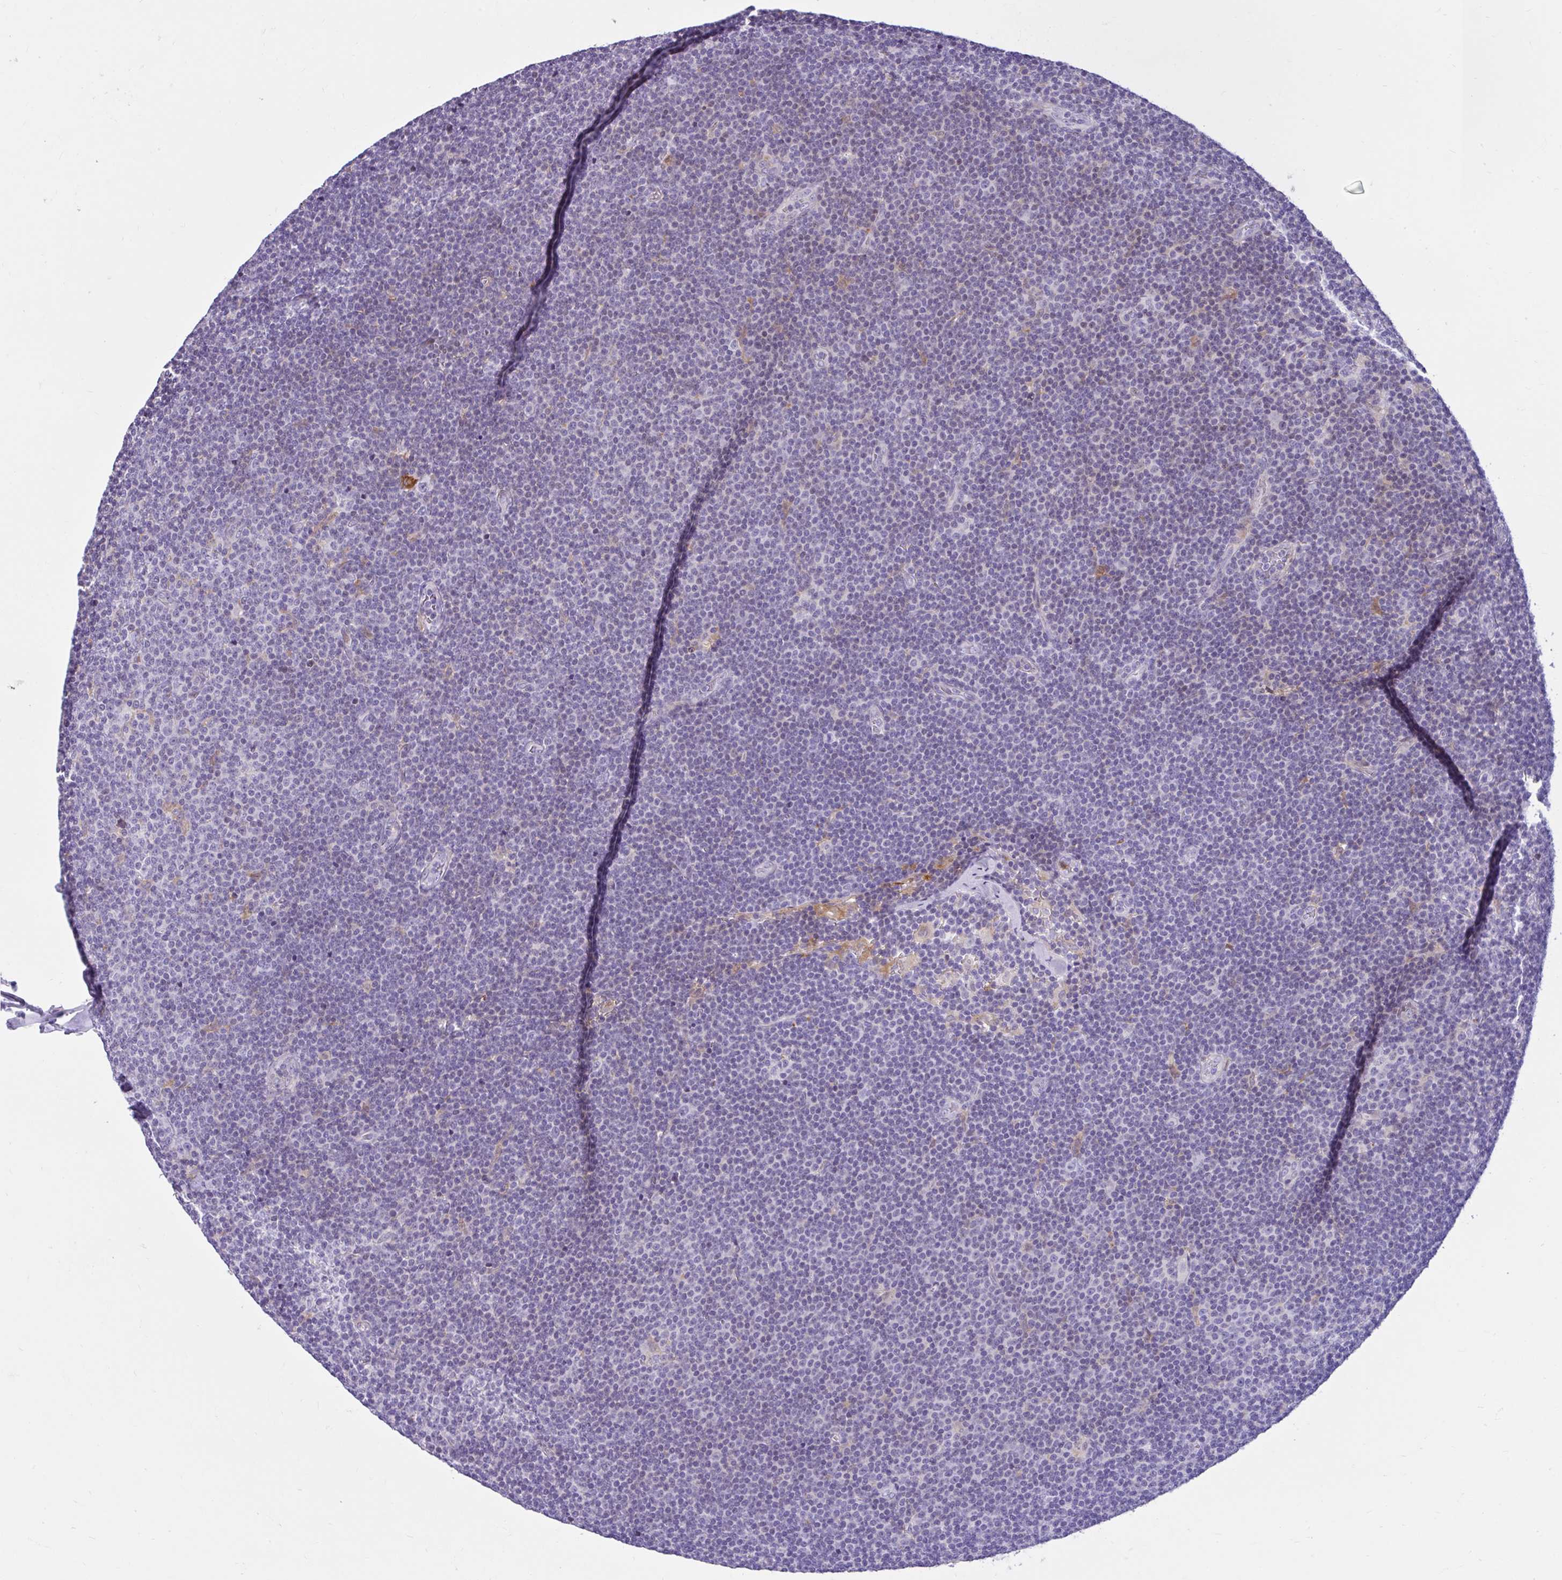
{"staining": {"intensity": "negative", "quantity": "none", "location": "none"}, "tissue": "lymphoma", "cell_type": "Tumor cells", "image_type": "cancer", "snomed": [{"axis": "morphology", "description": "Malignant lymphoma, non-Hodgkin's type, Low grade"}, {"axis": "topography", "description": "Lymph node"}], "caption": "Lymphoma was stained to show a protein in brown. There is no significant staining in tumor cells.", "gene": "NHLH2", "patient": {"sex": "male", "age": 48}}